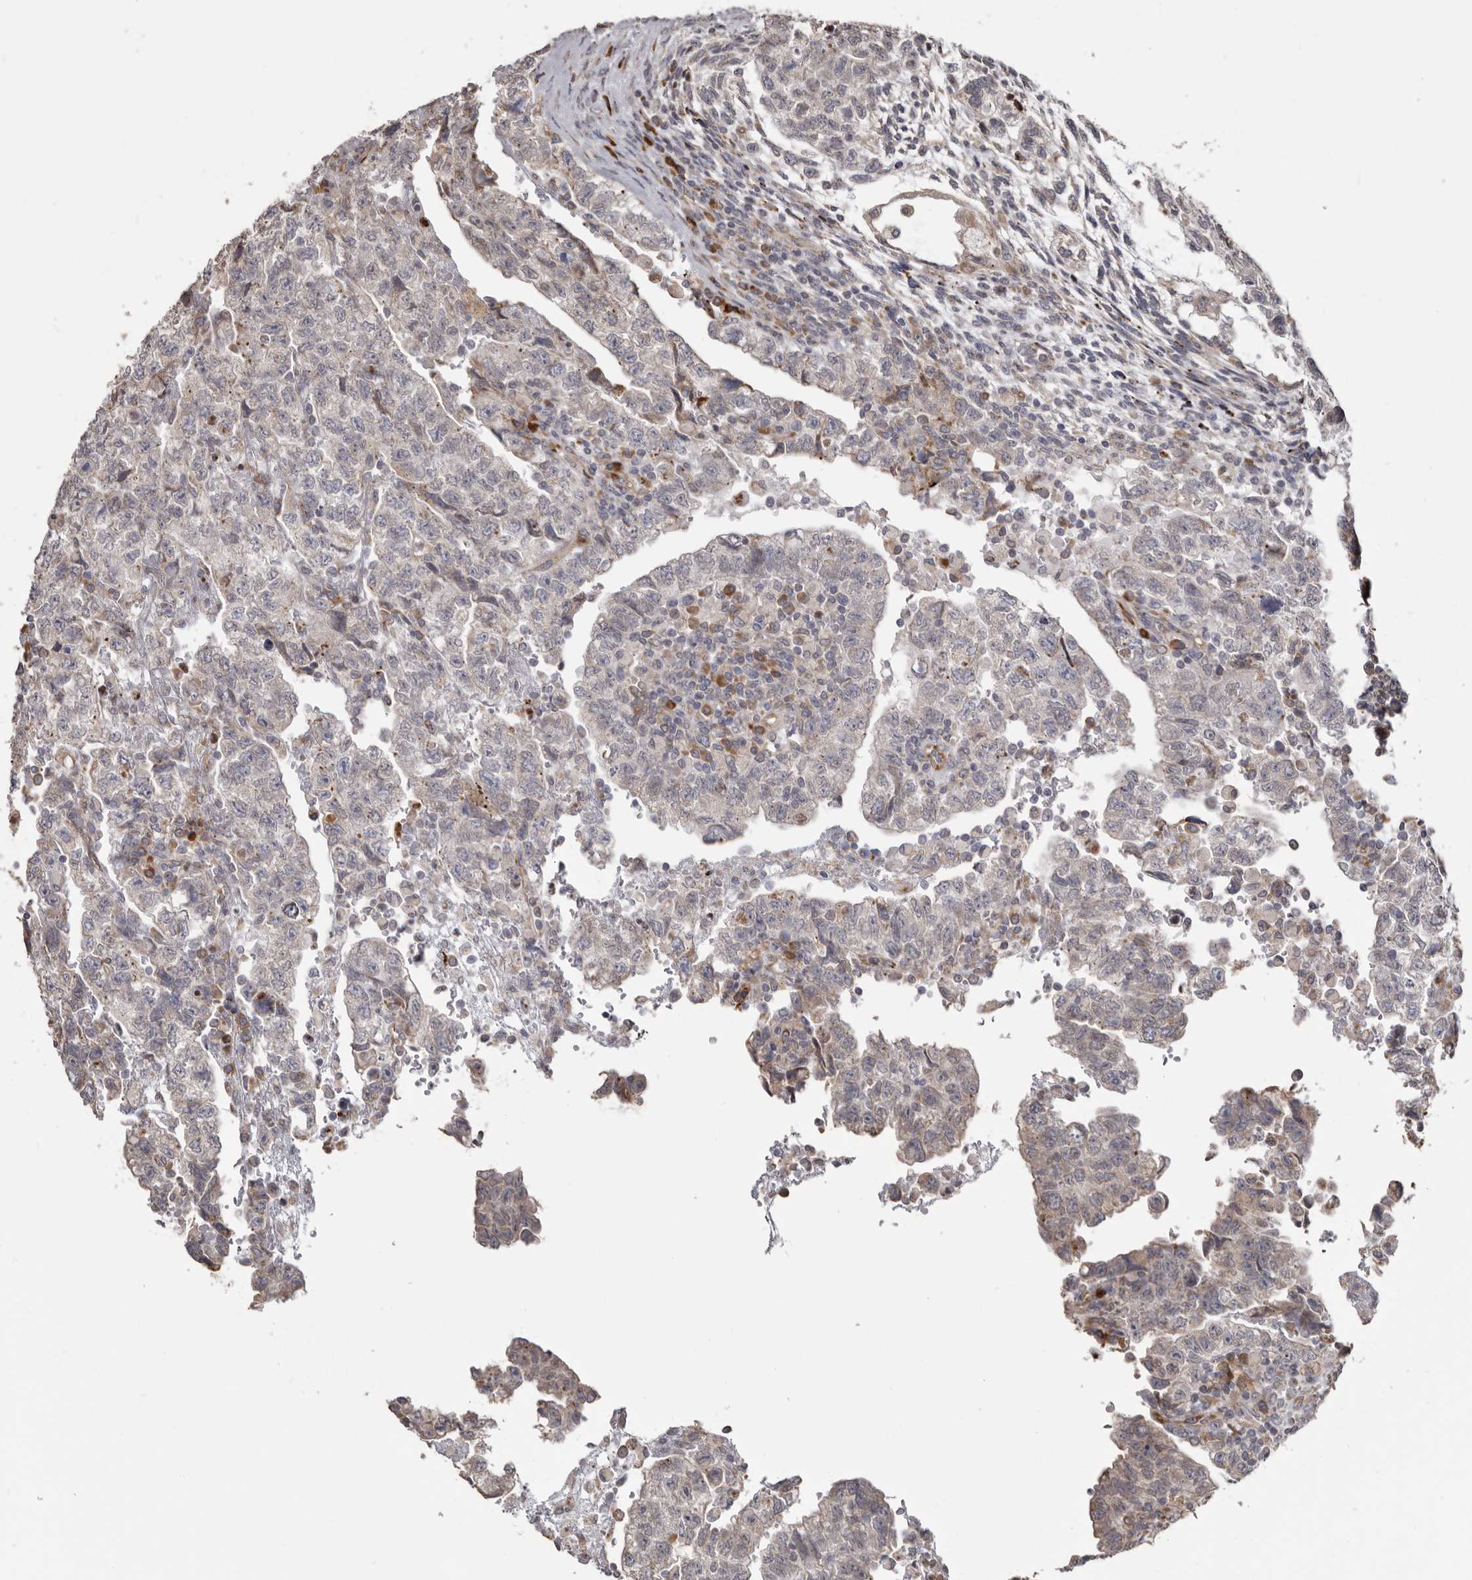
{"staining": {"intensity": "weak", "quantity": "<25%", "location": "cytoplasmic/membranous"}, "tissue": "testis cancer", "cell_type": "Tumor cells", "image_type": "cancer", "snomed": [{"axis": "morphology", "description": "Normal tissue, NOS"}, {"axis": "morphology", "description": "Carcinoma, Embryonal, NOS"}, {"axis": "topography", "description": "Testis"}], "caption": "Human embryonal carcinoma (testis) stained for a protein using IHC displays no positivity in tumor cells.", "gene": "NUP43", "patient": {"sex": "male", "age": 36}}